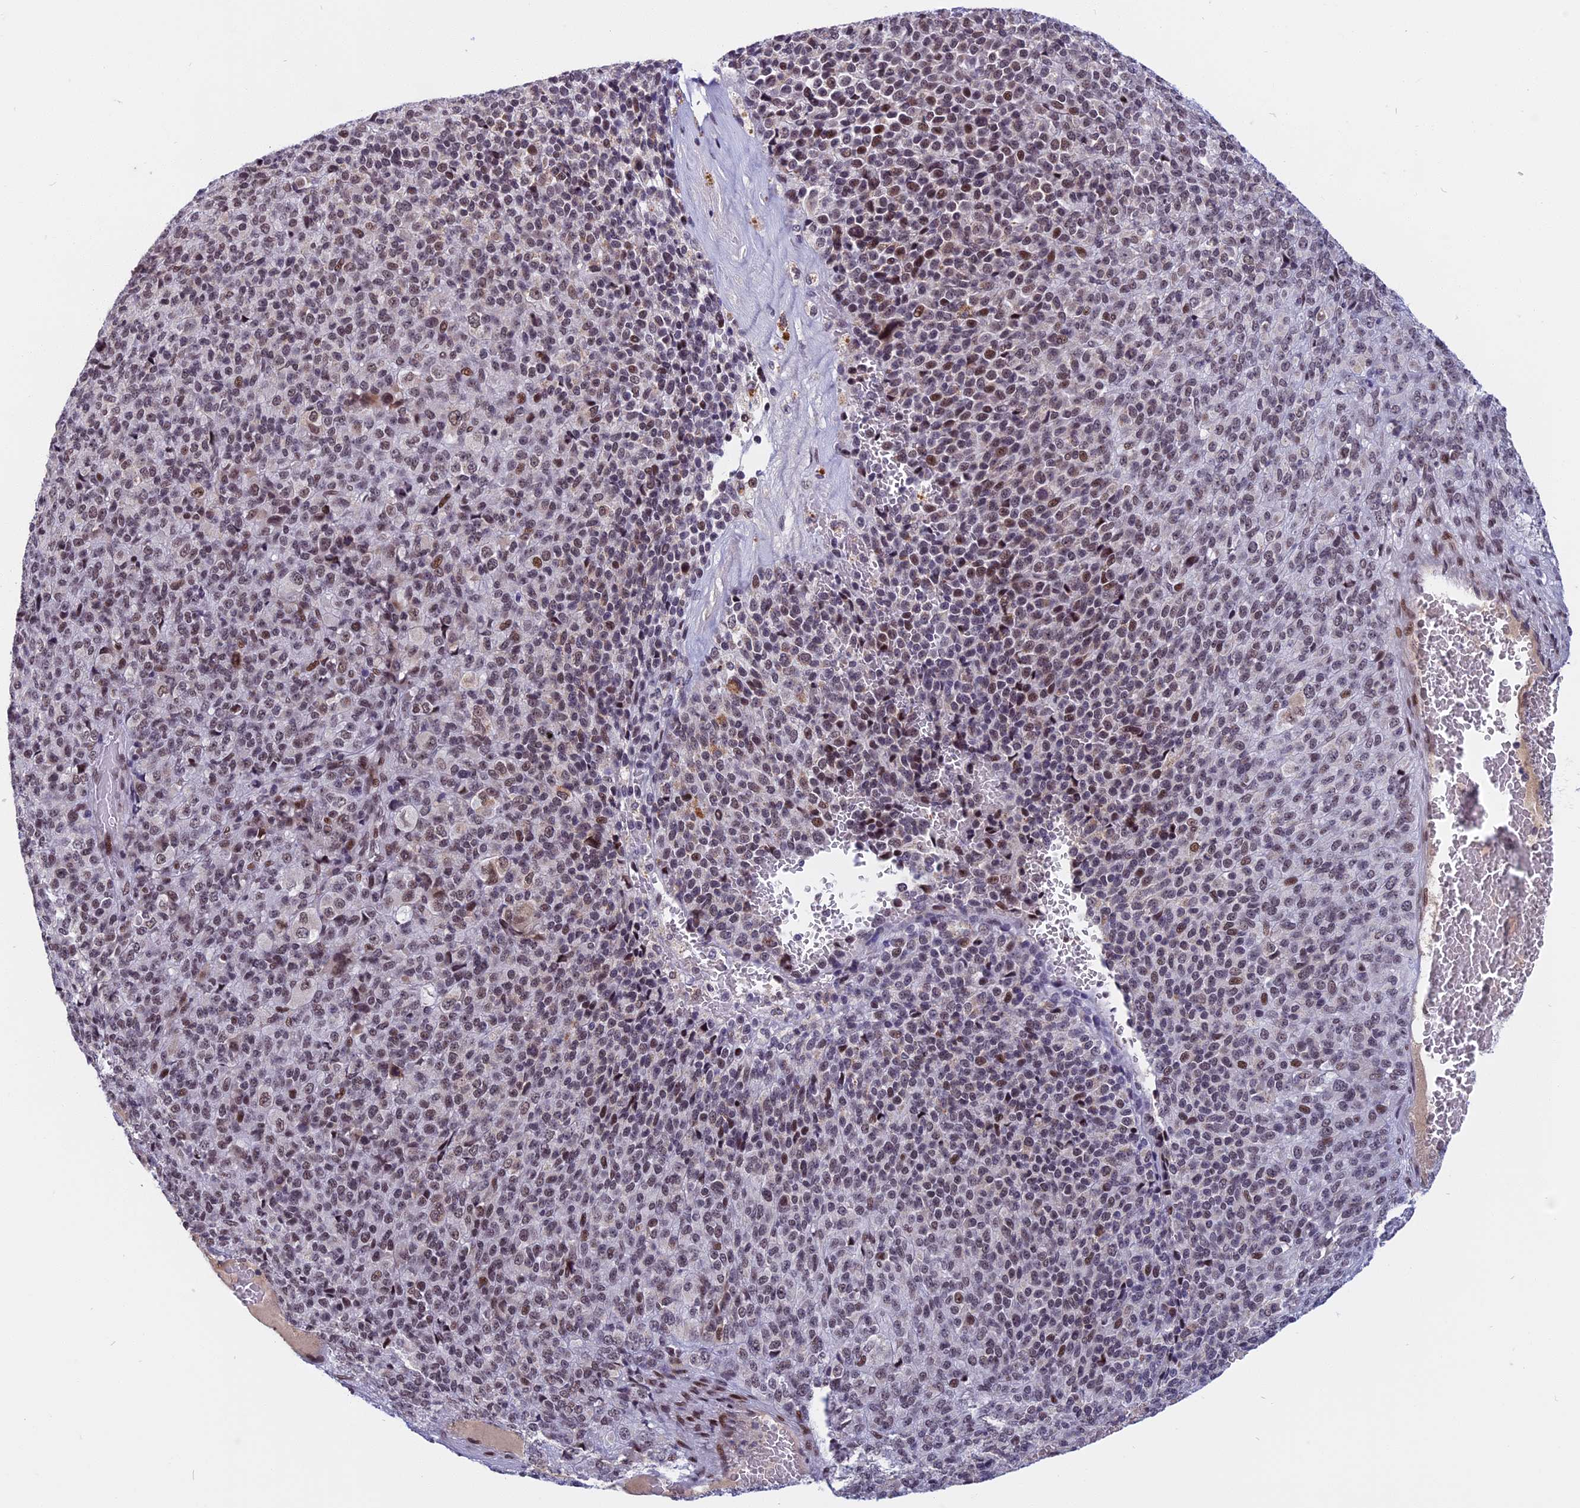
{"staining": {"intensity": "moderate", "quantity": "25%-75%", "location": "nuclear"}, "tissue": "melanoma", "cell_type": "Tumor cells", "image_type": "cancer", "snomed": [{"axis": "morphology", "description": "Malignant melanoma, Metastatic site"}, {"axis": "topography", "description": "Brain"}], "caption": "Moderate nuclear staining for a protein is seen in approximately 25%-75% of tumor cells of malignant melanoma (metastatic site) using immunohistochemistry.", "gene": "CDC7", "patient": {"sex": "female", "age": 56}}